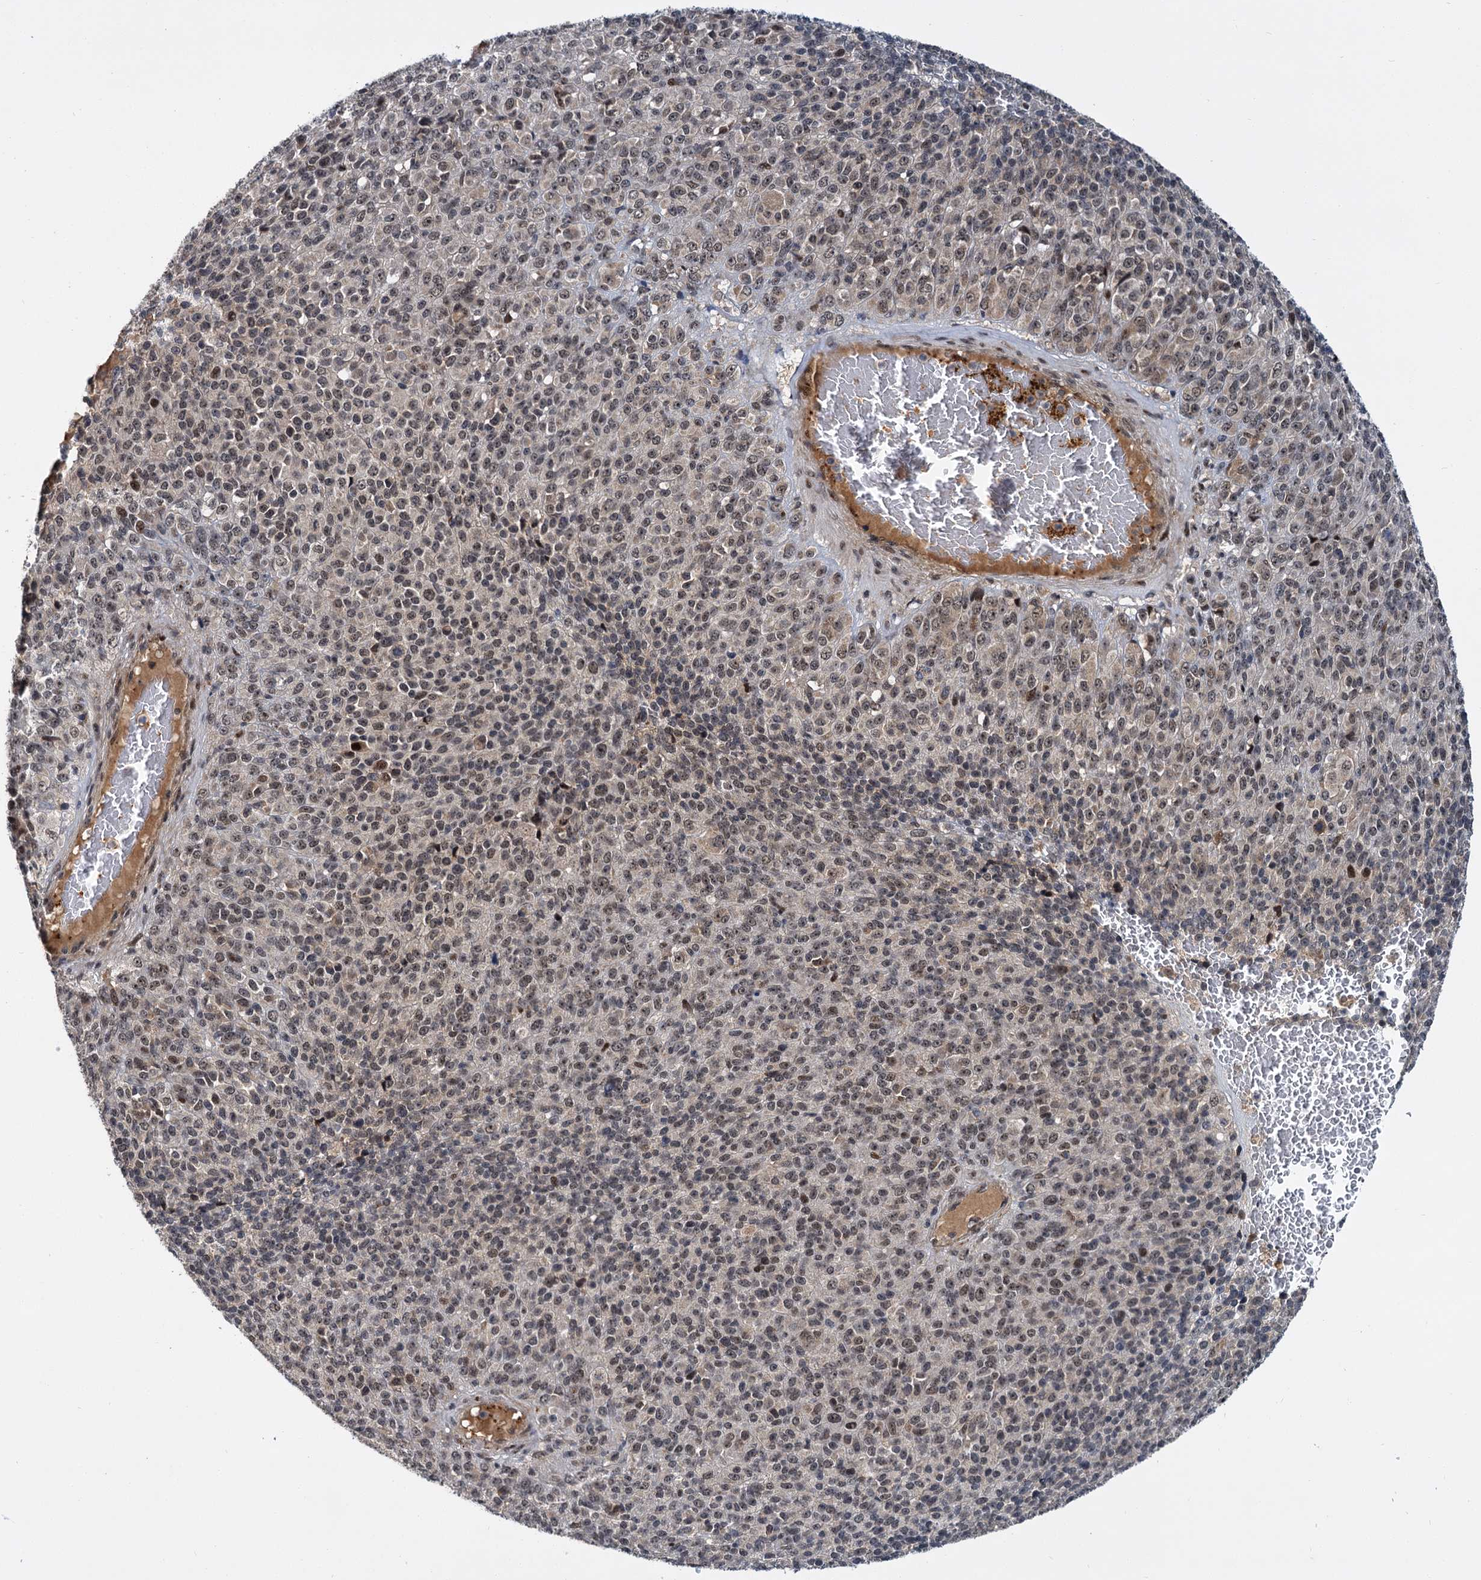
{"staining": {"intensity": "weak", "quantity": ">75%", "location": "nuclear"}, "tissue": "melanoma", "cell_type": "Tumor cells", "image_type": "cancer", "snomed": [{"axis": "morphology", "description": "Malignant melanoma, Metastatic site"}, {"axis": "topography", "description": "Brain"}], "caption": "There is low levels of weak nuclear expression in tumor cells of melanoma, as demonstrated by immunohistochemical staining (brown color).", "gene": "MBD6", "patient": {"sex": "female", "age": 56}}